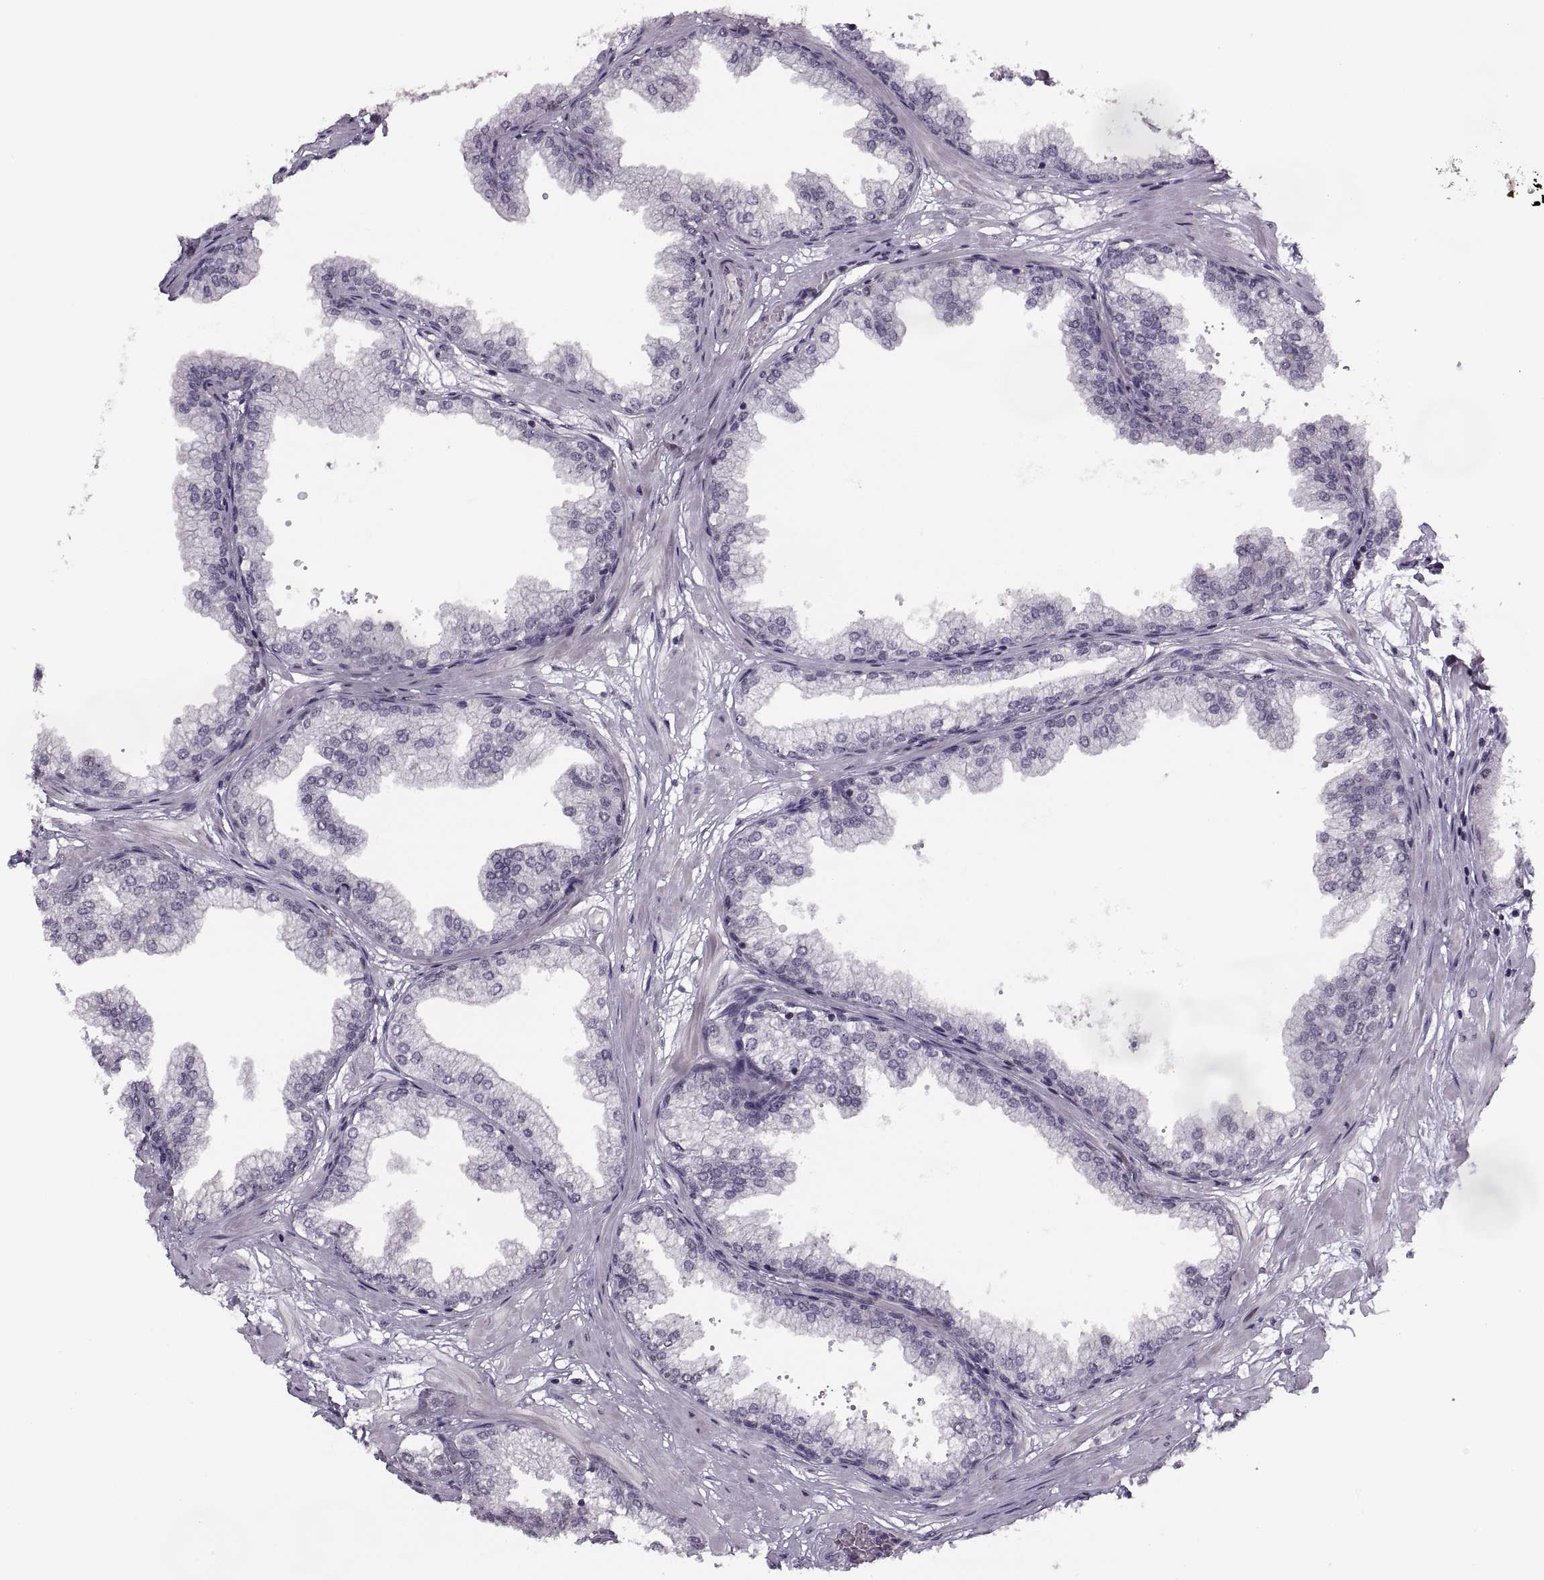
{"staining": {"intensity": "negative", "quantity": "none", "location": "none"}, "tissue": "prostate", "cell_type": "Glandular cells", "image_type": "normal", "snomed": [{"axis": "morphology", "description": "Normal tissue, NOS"}, {"axis": "topography", "description": "Prostate"}], "caption": "A histopathology image of human prostate is negative for staining in glandular cells. (DAB (3,3'-diaminobenzidine) immunohistochemistry (IHC) visualized using brightfield microscopy, high magnification).", "gene": "LUZP2", "patient": {"sex": "male", "age": 37}}